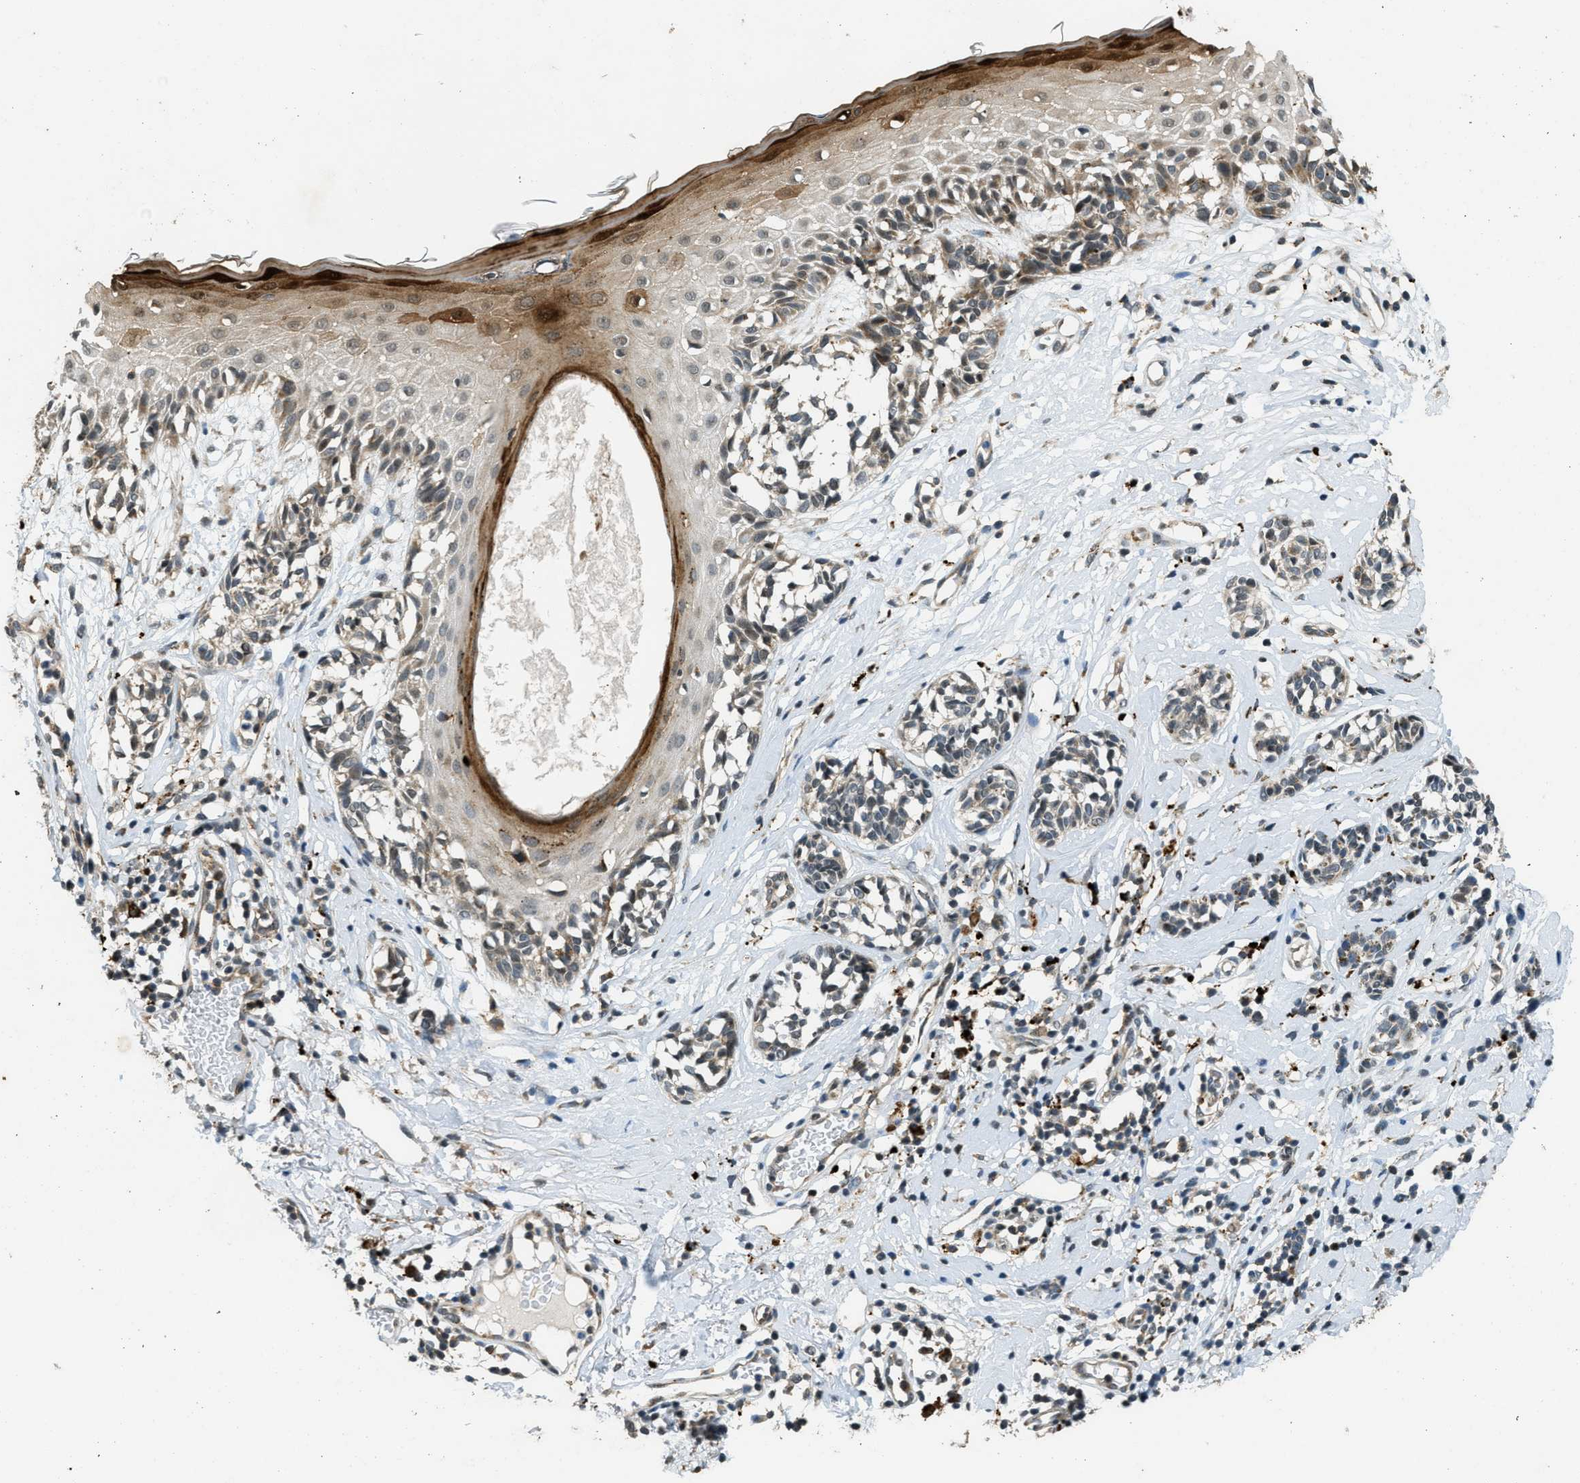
{"staining": {"intensity": "weak", "quantity": "25%-75%", "location": "cytoplasmic/membranous"}, "tissue": "melanoma", "cell_type": "Tumor cells", "image_type": "cancer", "snomed": [{"axis": "morphology", "description": "Malignant melanoma, NOS"}, {"axis": "topography", "description": "Skin"}], "caption": "Human malignant melanoma stained for a protein (brown) demonstrates weak cytoplasmic/membranous positive expression in approximately 25%-75% of tumor cells.", "gene": "HERC2", "patient": {"sex": "male", "age": 64}}